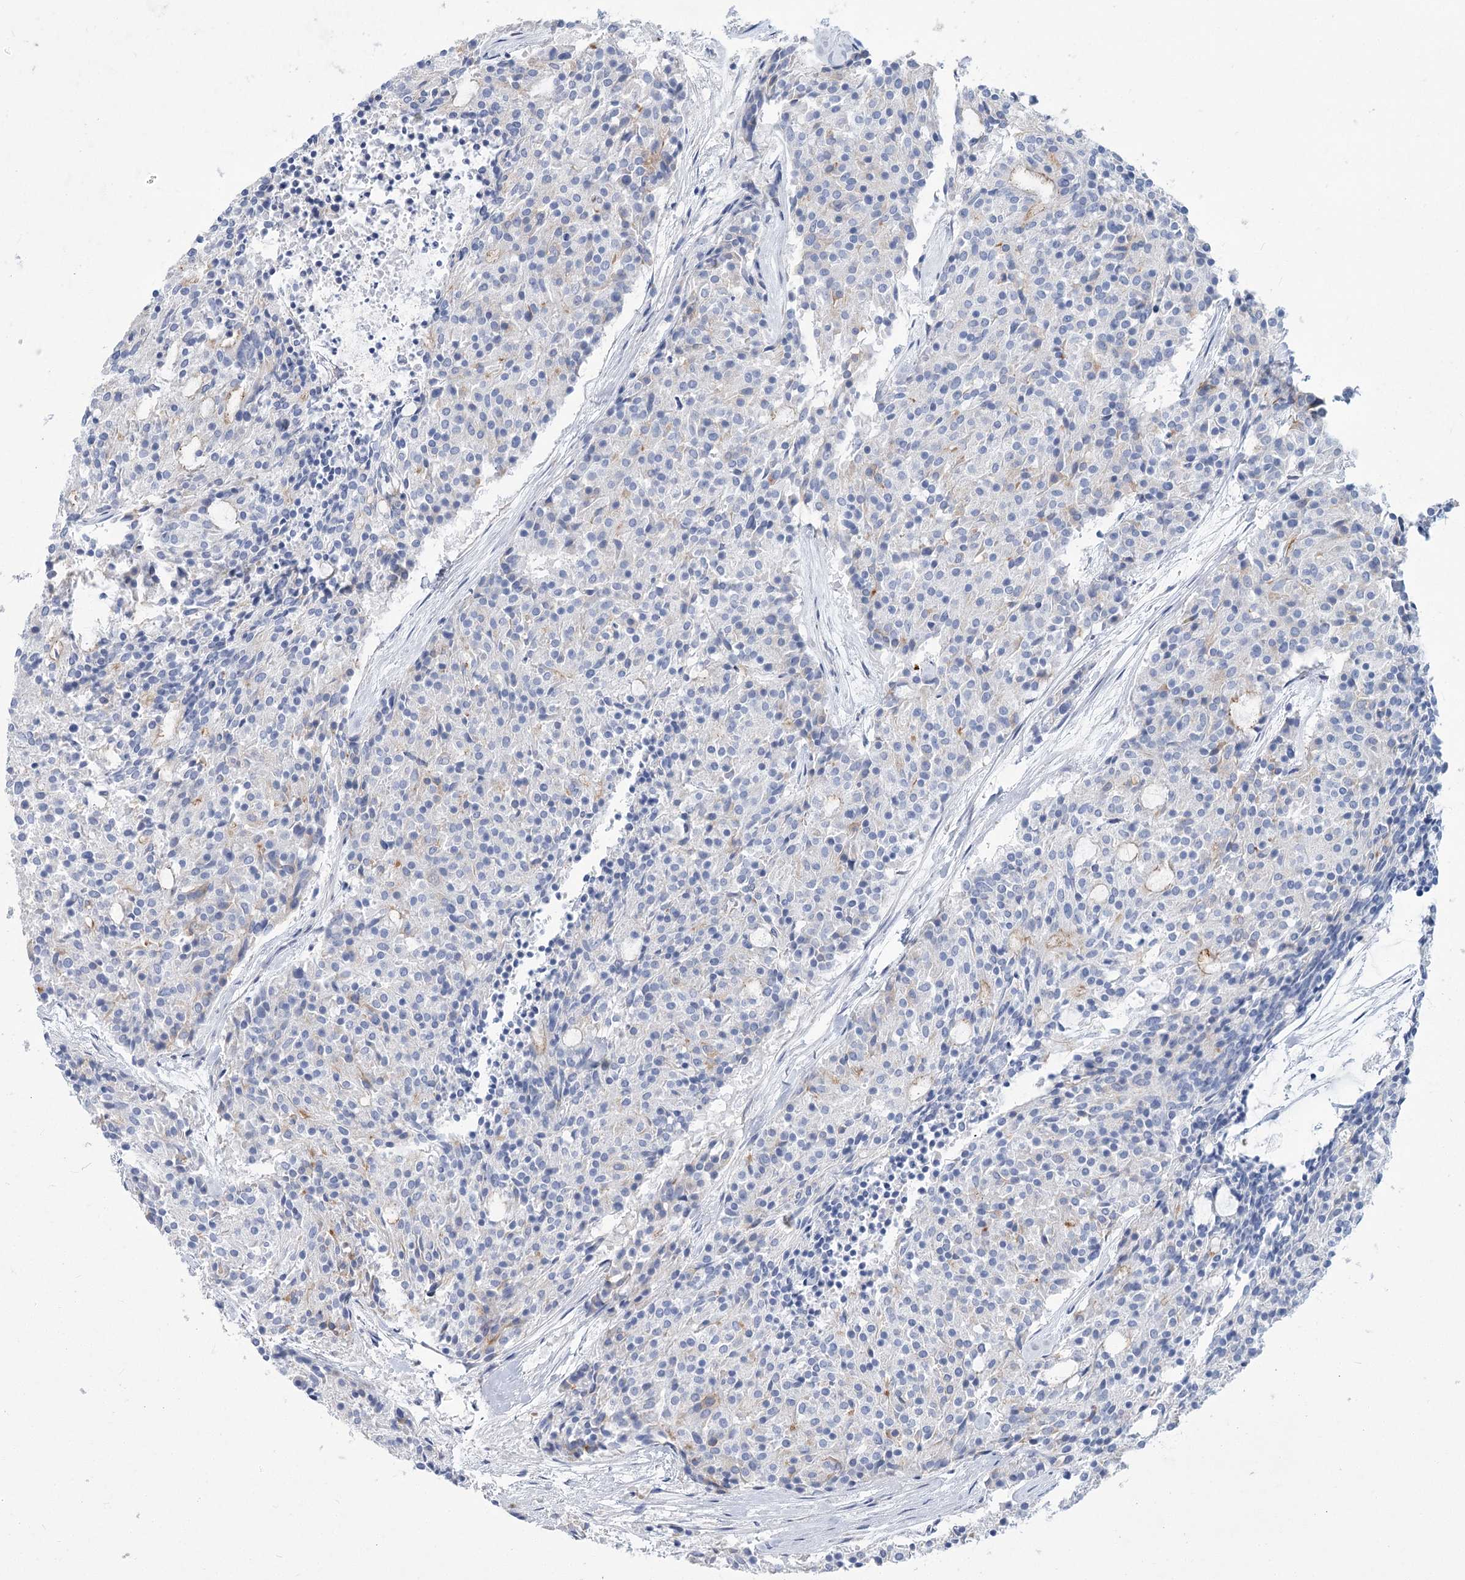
{"staining": {"intensity": "negative", "quantity": "none", "location": "none"}, "tissue": "carcinoid", "cell_type": "Tumor cells", "image_type": "cancer", "snomed": [{"axis": "morphology", "description": "Carcinoid, malignant, NOS"}, {"axis": "topography", "description": "Pancreas"}], "caption": "An IHC photomicrograph of carcinoid is shown. There is no staining in tumor cells of carcinoid.", "gene": "SLC9A3", "patient": {"sex": "female", "age": 54}}